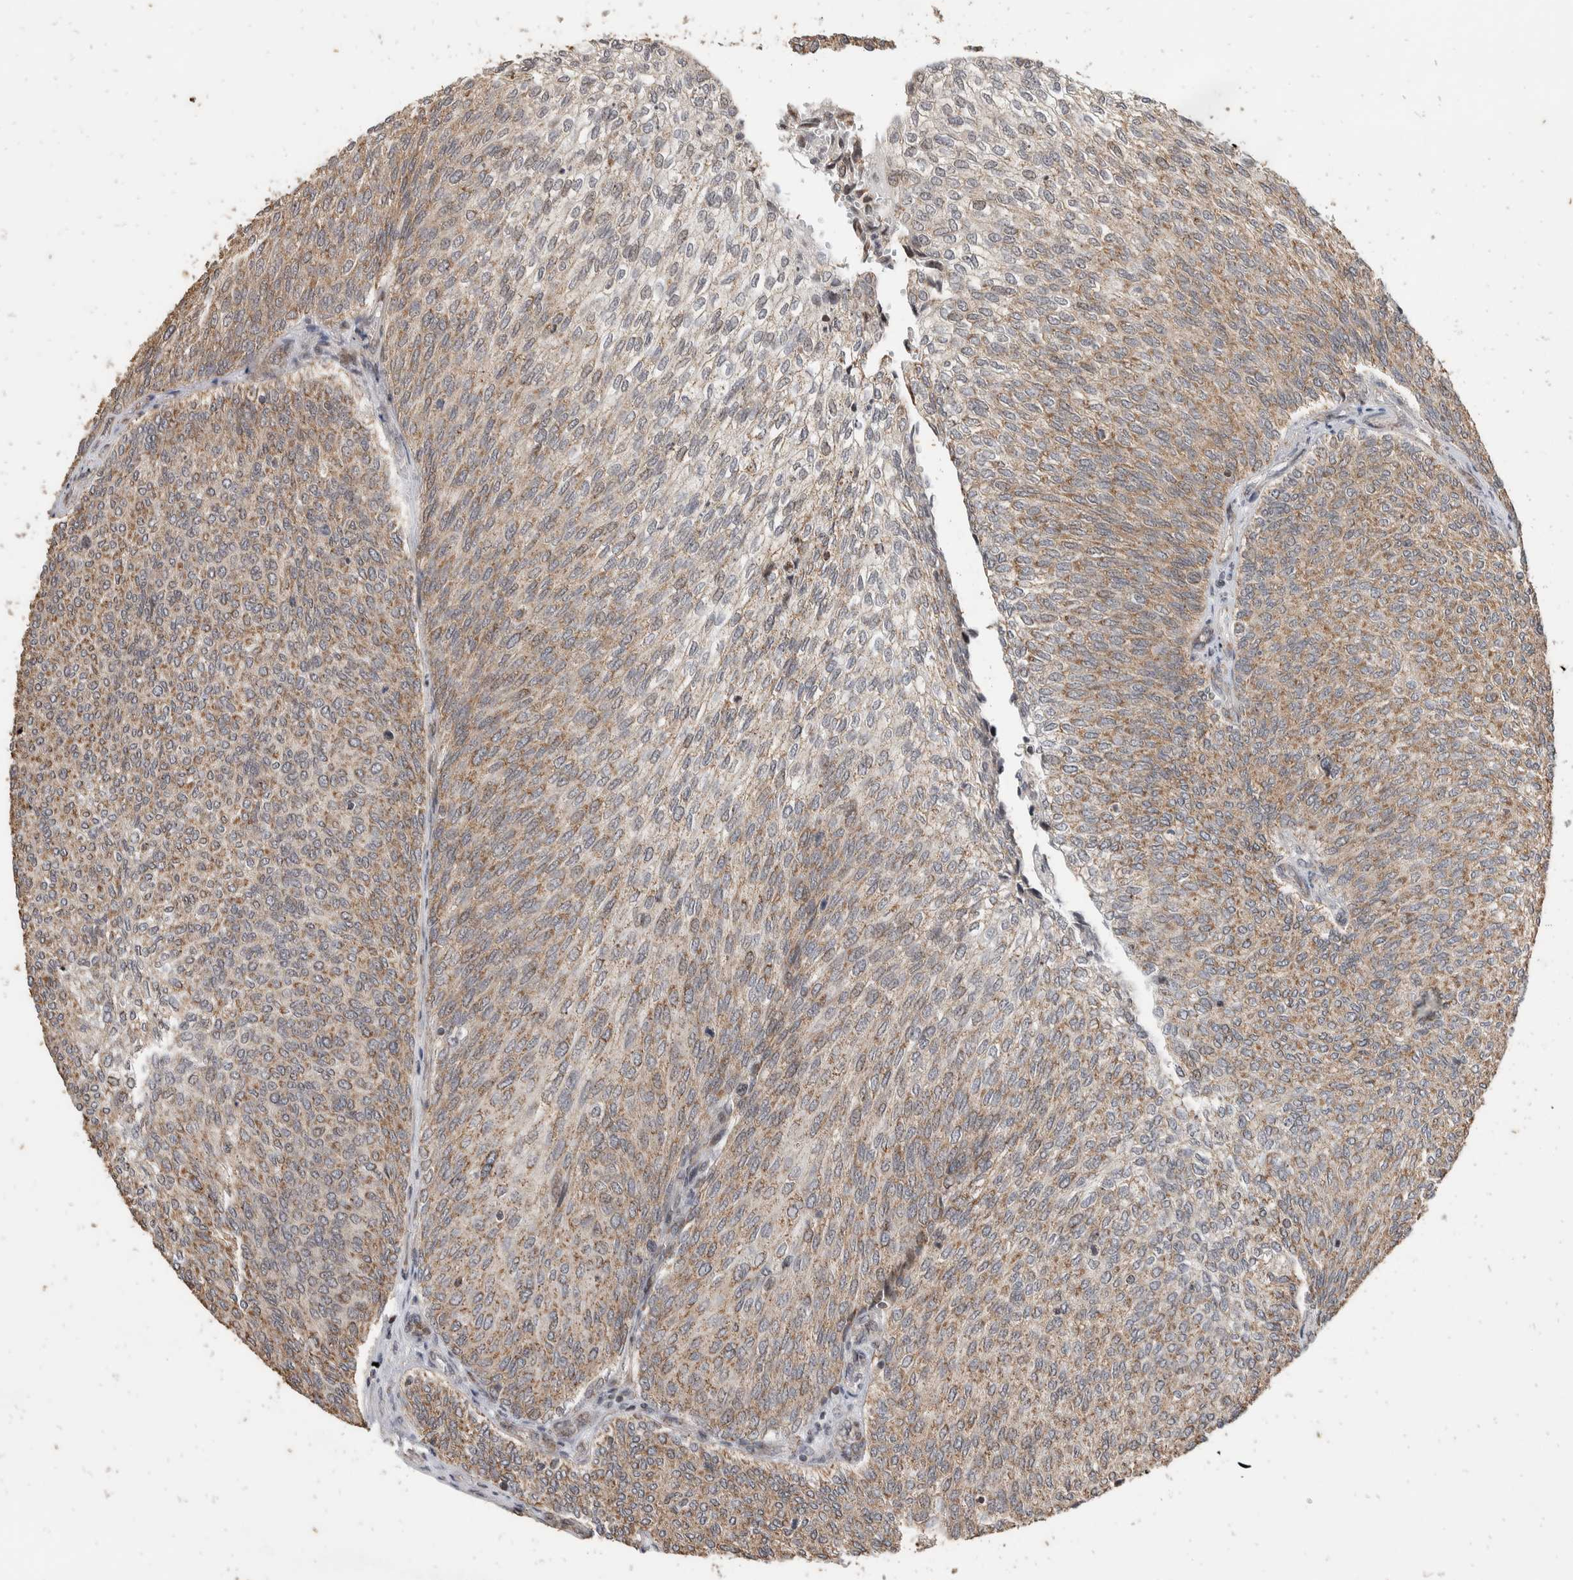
{"staining": {"intensity": "weak", "quantity": ">75%", "location": "cytoplasmic/membranous"}, "tissue": "urothelial cancer", "cell_type": "Tumor cells", "image_type": "cancer", "snomed": [{"axis": "morphology", "description": "Urothelial carcinoma, Low grade"}, {"axis": "topography", "description": "Urinary bladder"}], "caption": "Protein expression analysis of urothelial carcinoma (low-grade) demonstrates weak cytoplasmic/membranous positivity in about >75% of tumor cells. (DAB IHC, brown staining for protein, blue staining for nuclei).", "gene": "ATXN7L1", "patient": {"sex": "female", "age": 79}}